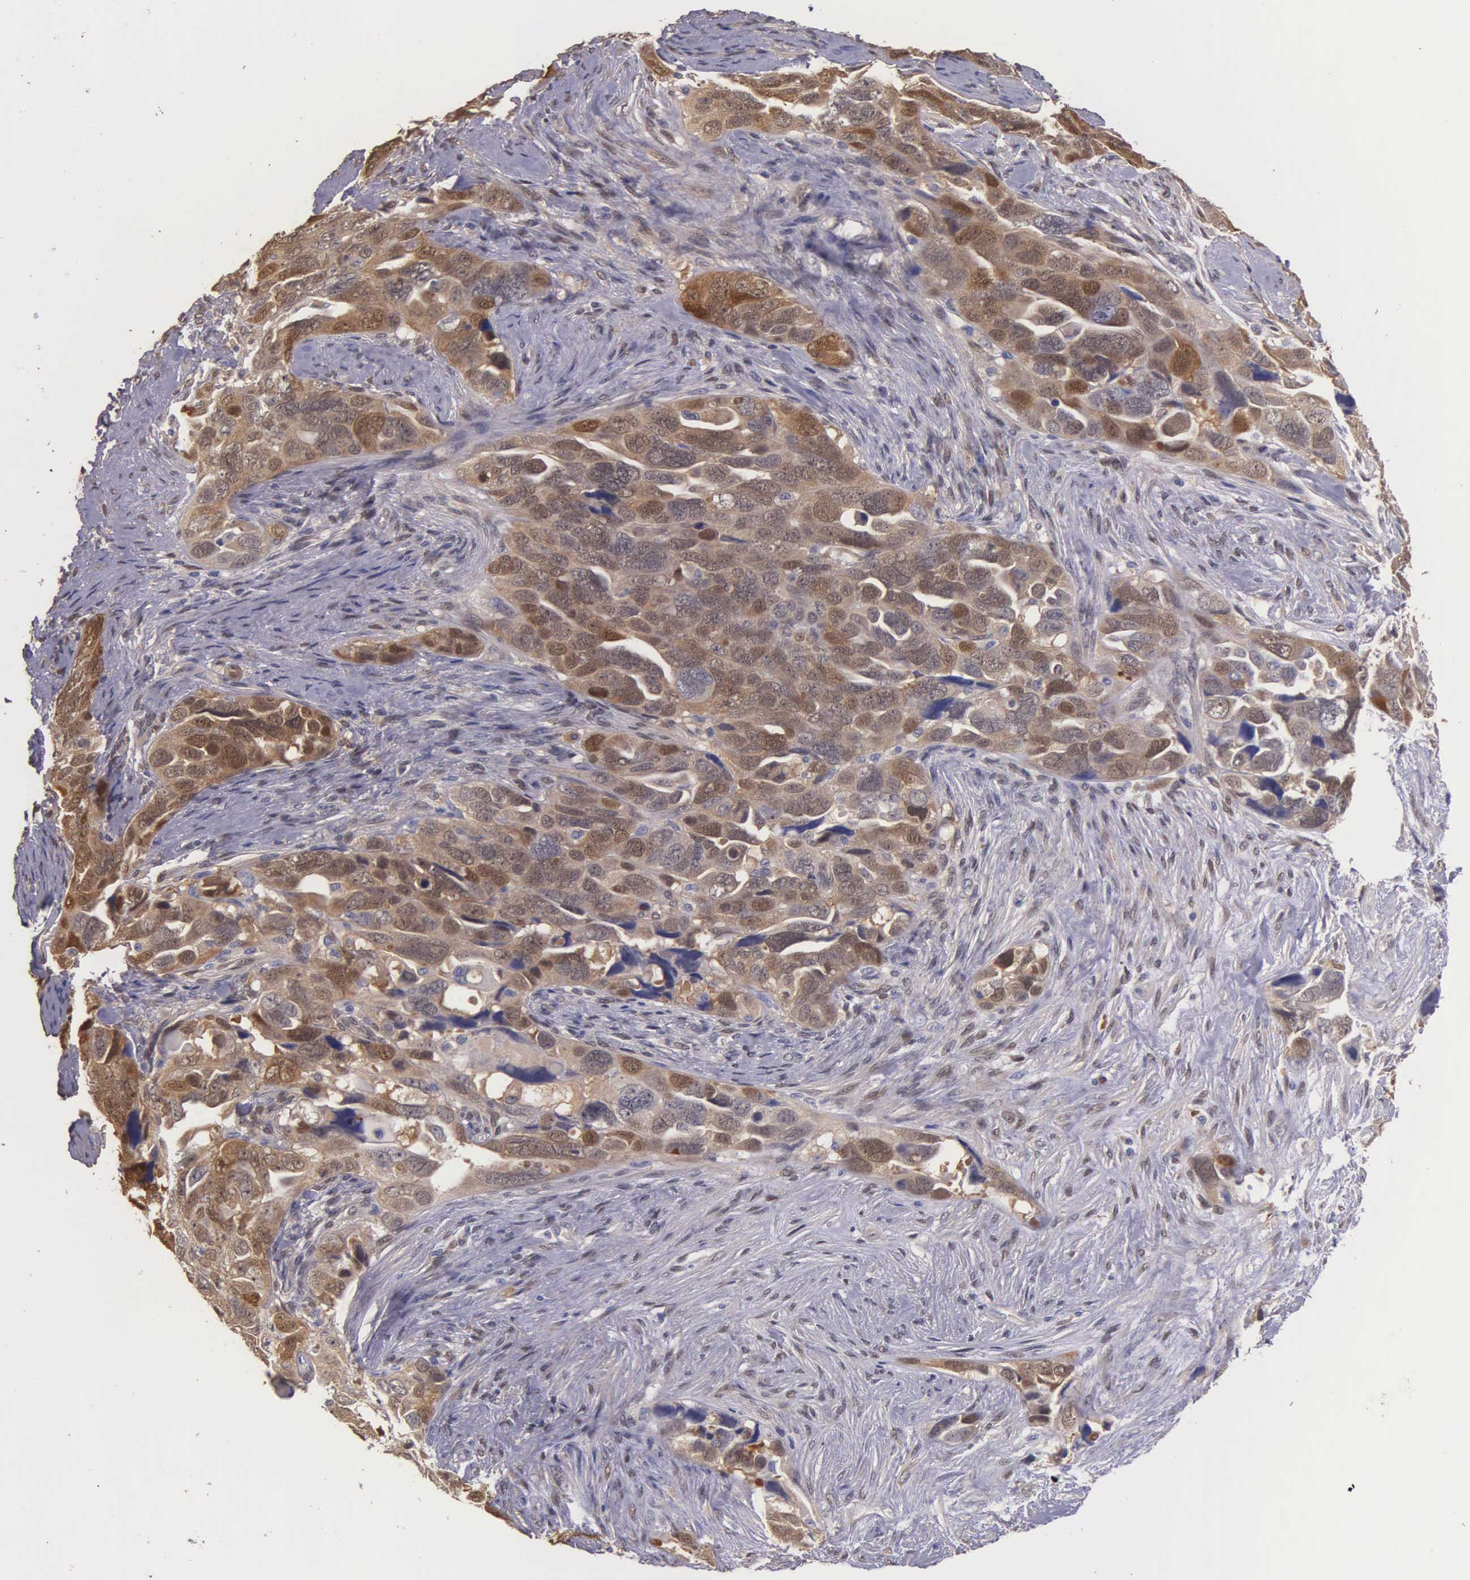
{"staining": {"intensity": "moderate", "quantity": ">75%", "location": "cytoplasmic/membranous"}, "tissue": "ovarian cancer", "cell_type": "Tumor cells", "image_type": "cancer", "snomed": [{"axis": "morphology", "description": "Cystadenocarcinoma, serous, NOS"}, {"axis": "topography", "description": "Ovary"}], "caption": "DAB immunohistochemical staining of human ovarian cancer (serous cystadenocarcinoma) exhibits moderate cytoplasmic/membranous protein positivity in approximately >75% of tumor cells.", "gene": "GSTT2", "patient": {"sex": "female", "age": 63}}